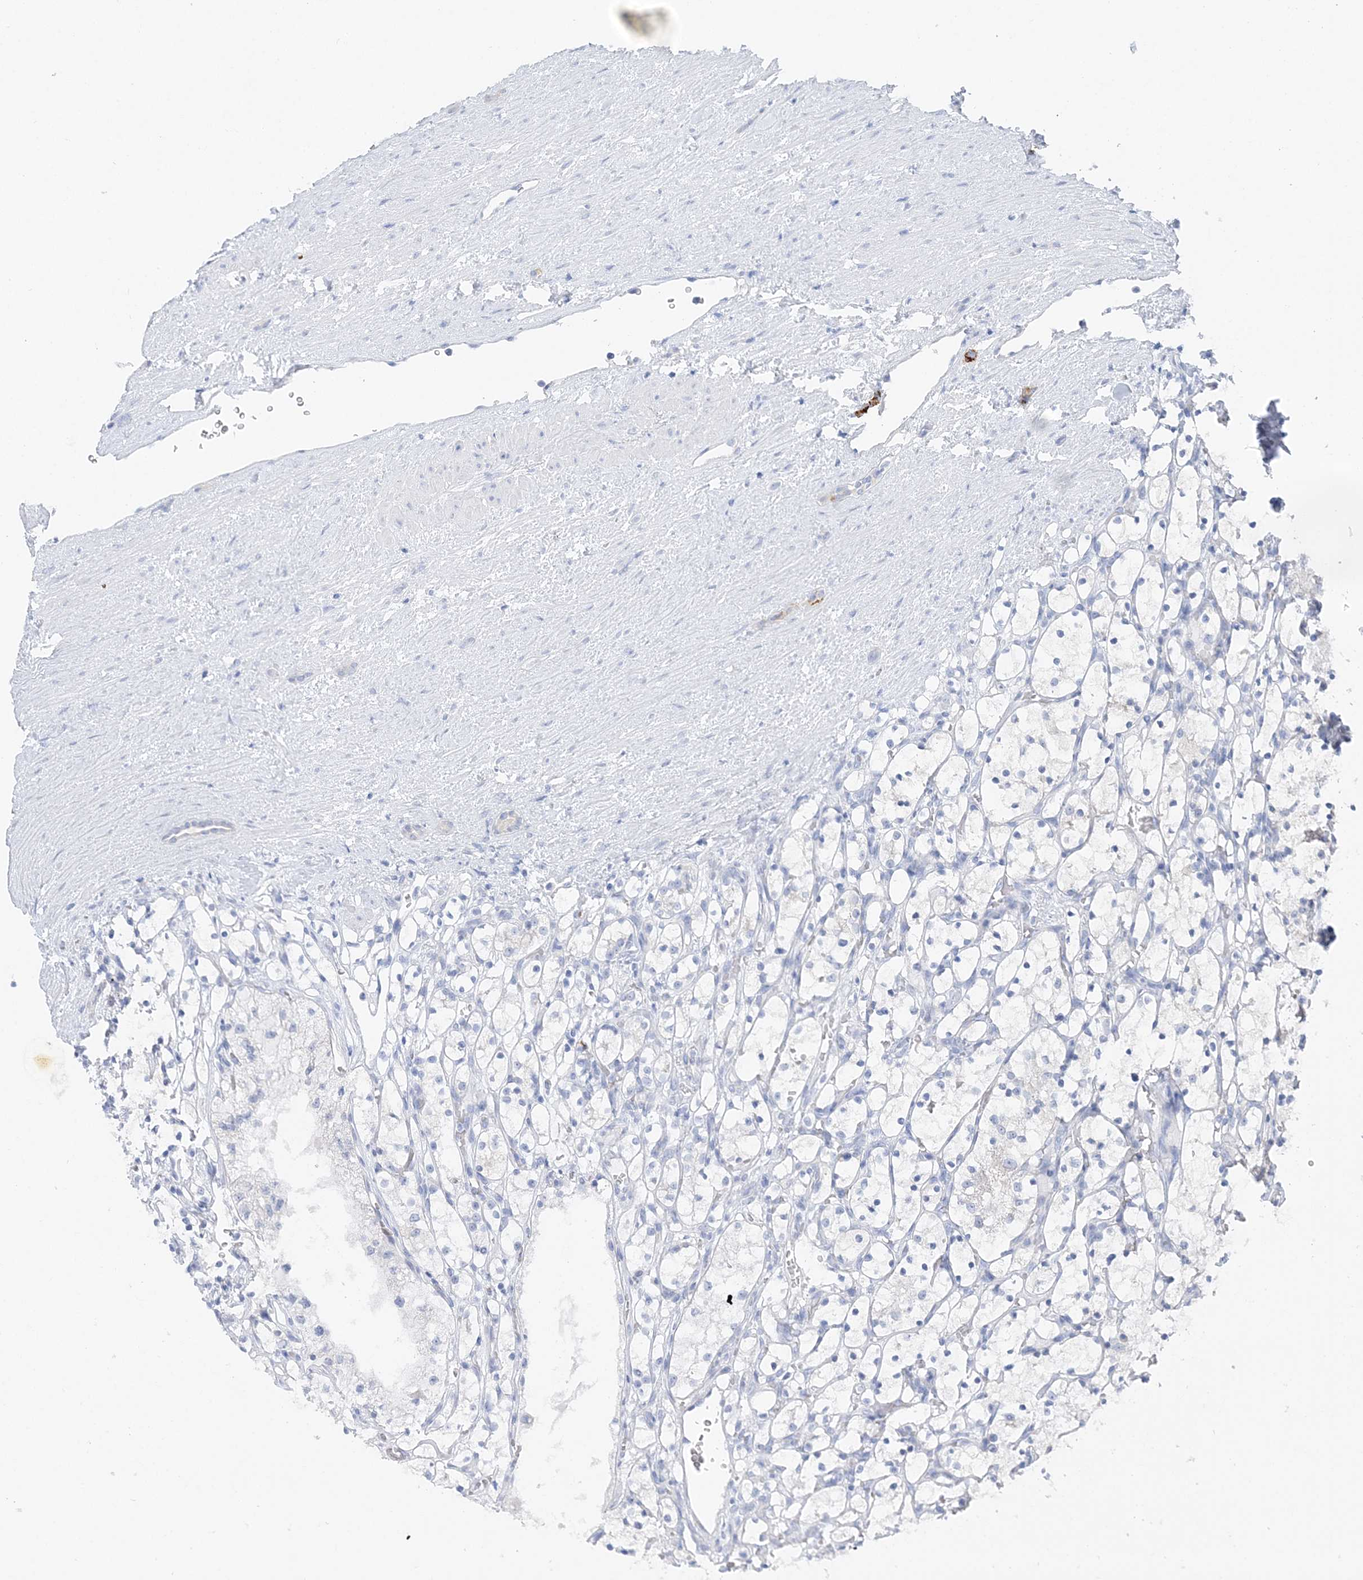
{"staining": {"intensity": "negative", "quantity": "none", "location": "none"}, "tissue": "renal cancer", "cell_type": "Tumor cells", "image_type": "cancer", "snomed": [{"axis": "morphology", "description": "Adenocarcinoma, NOS"}, {"axis": "topography", "description": "Kidney"}], "caption": "Tumor cells show no significant expression in renal cancer (adenocarcinoma).", "gene": "HMGCS1", "patient": {"sex": "female", "age": 69}}